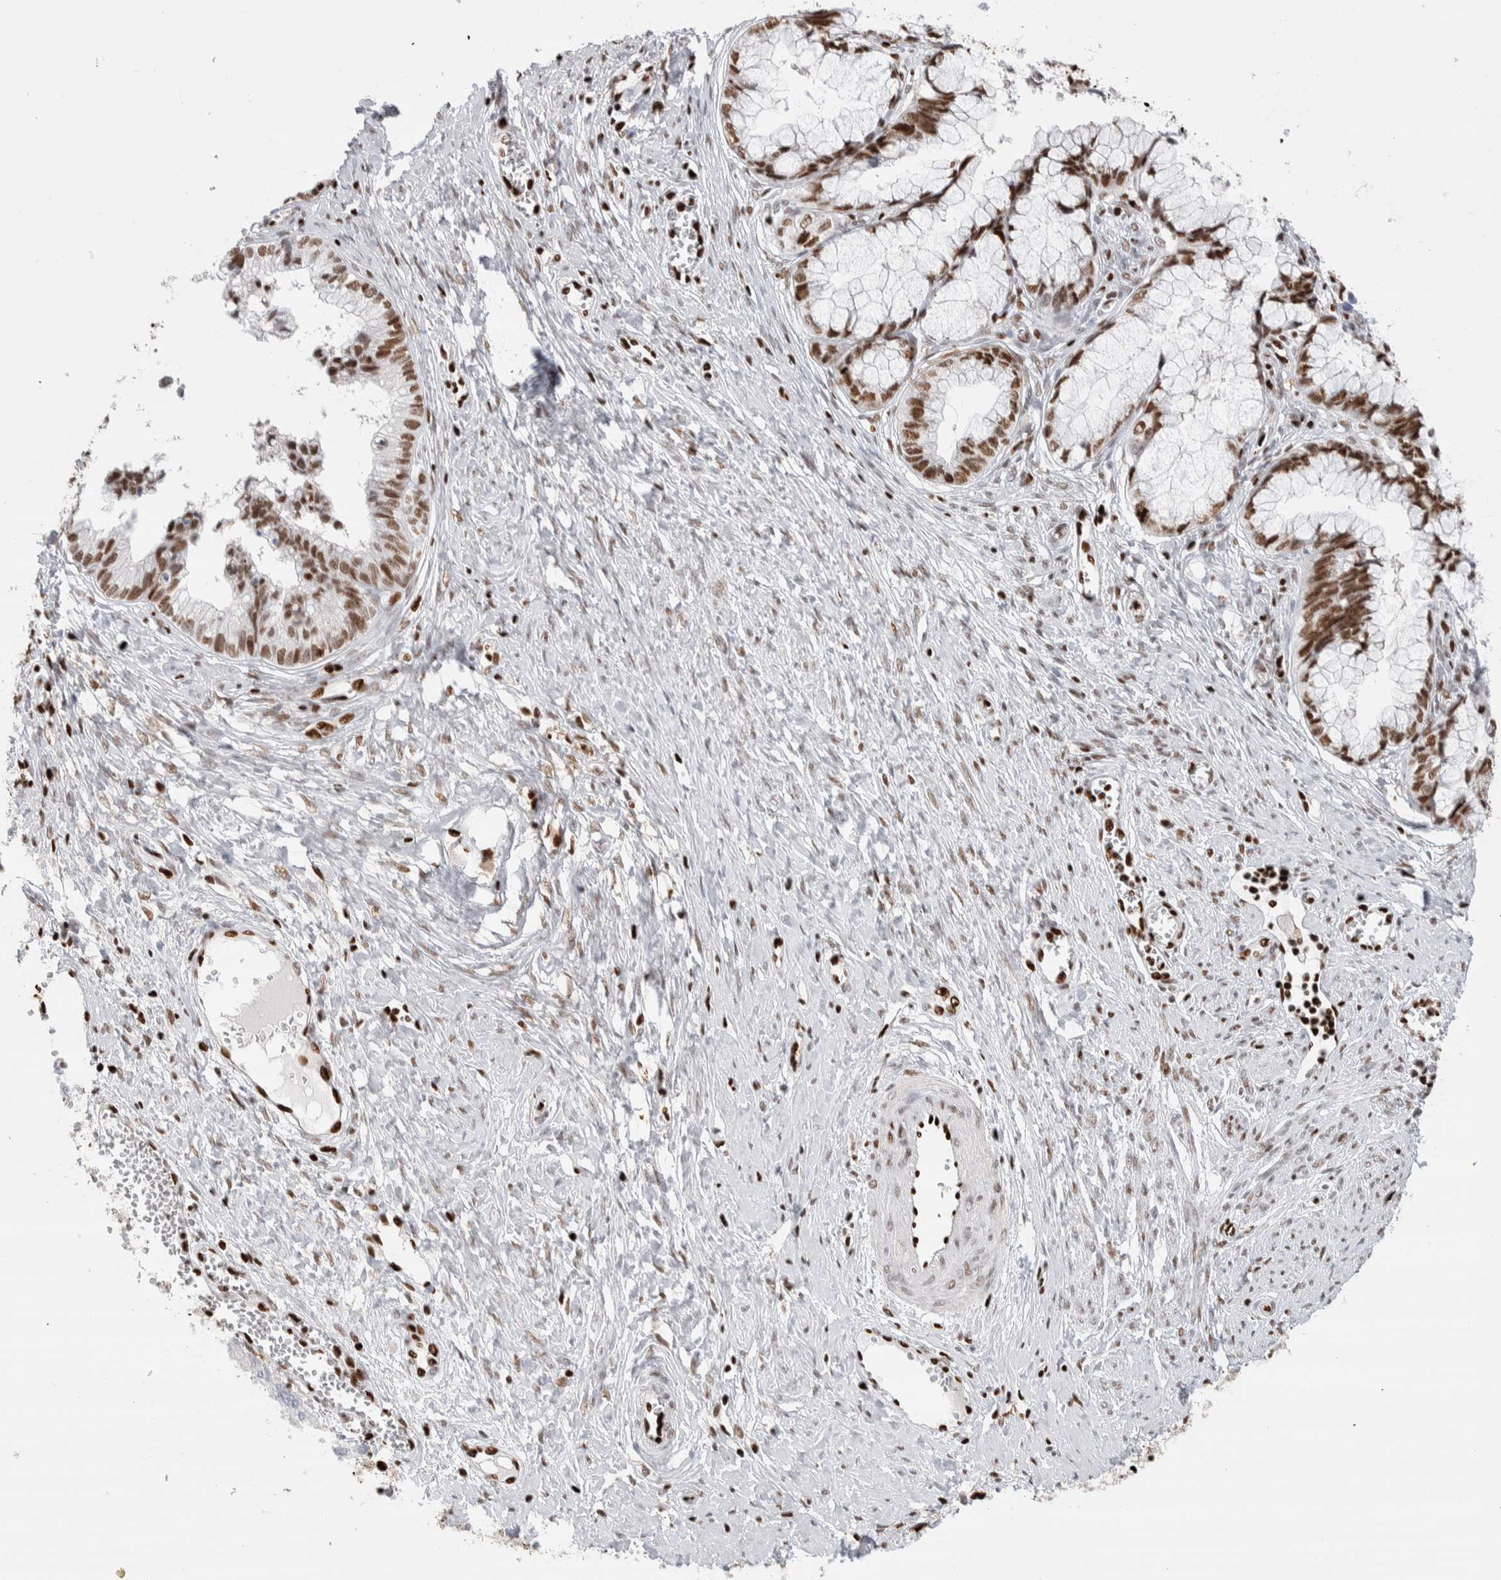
{"staining": {"intensity": "strong", "quantity": ">75%", "location": "nuclear"}, "tissue": "cervical cancer", "cell_type": "Tumor cells", "image_type": "cancer", "snomed": [{"axis": "morphology", "description": "Adenocarcinoma, NOS"}, {"axis": "topography", "description": "Cervix"}], "caption": "Human adenocarcinoma (cervical) stained with a brown dye reveals strong nuclear positive expression in approximately >75% of tumor cells.", "gene": "RNASEK-C17orf49", "patient": {"sex": "female", "age": 44}}